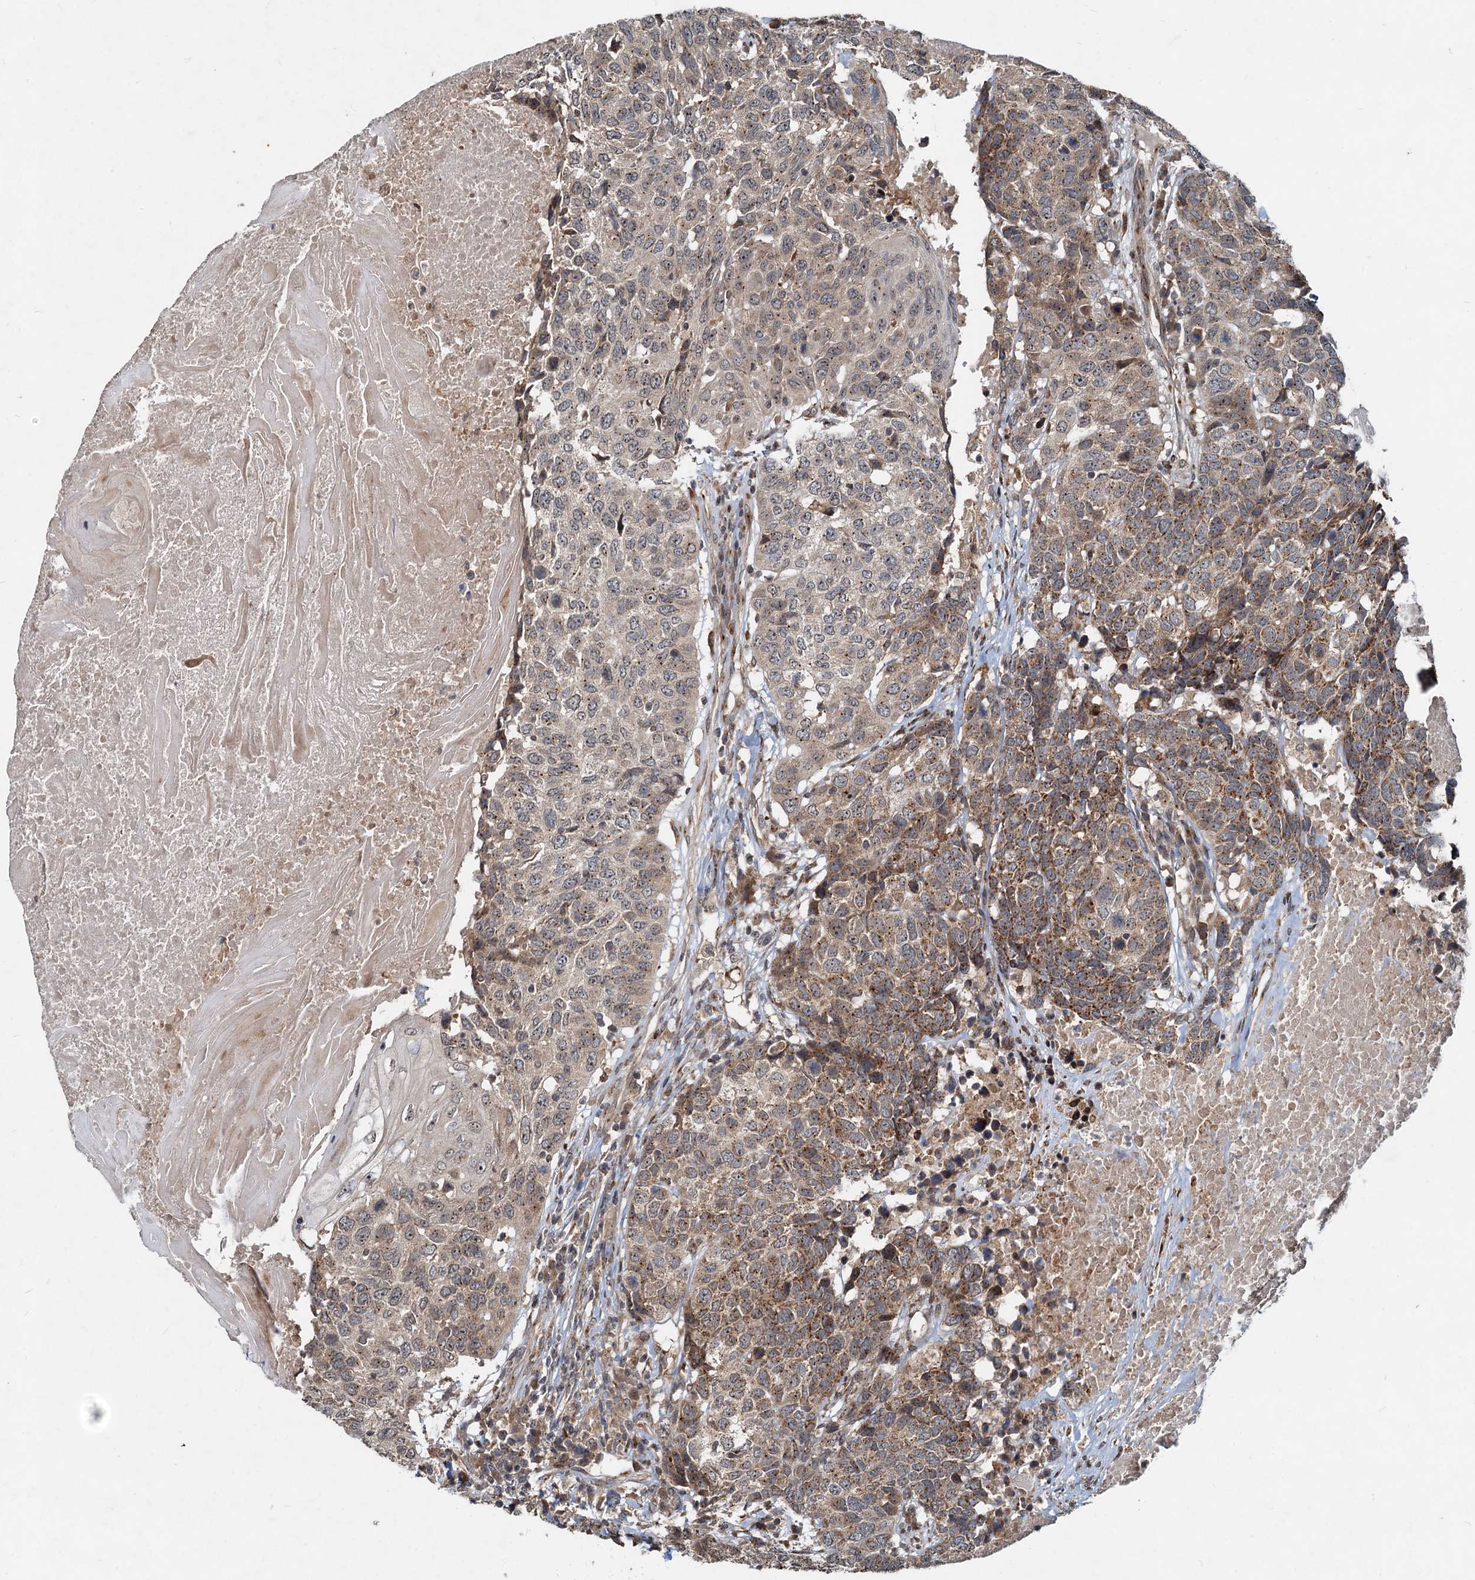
{"staining": {"intensity": "moderate", "quantity": "25%-75%", "location": "cytoplasmic/membranous"}, "tissue": "head and neck cancer", "cell_type": "Tumor cells", "image_type": "cancer", "snomed": [{"axis": "morphology", "description": "Squamous cell carcinoma, NOS"}, {"axis": "topography", "description": "Head-Neck"}], "caption": "An IHC image of tumor tissue is shown. Protein staining in brown shows moderate cytoplasmic/membranous positivity in squamous cell carcinoma (head and neck) within tumor cells. The protein of interest is shown in brown color, while the nuclei are stained blue.", "gene": "CEP68", "patient": {"sex": "male", "age": 66}}